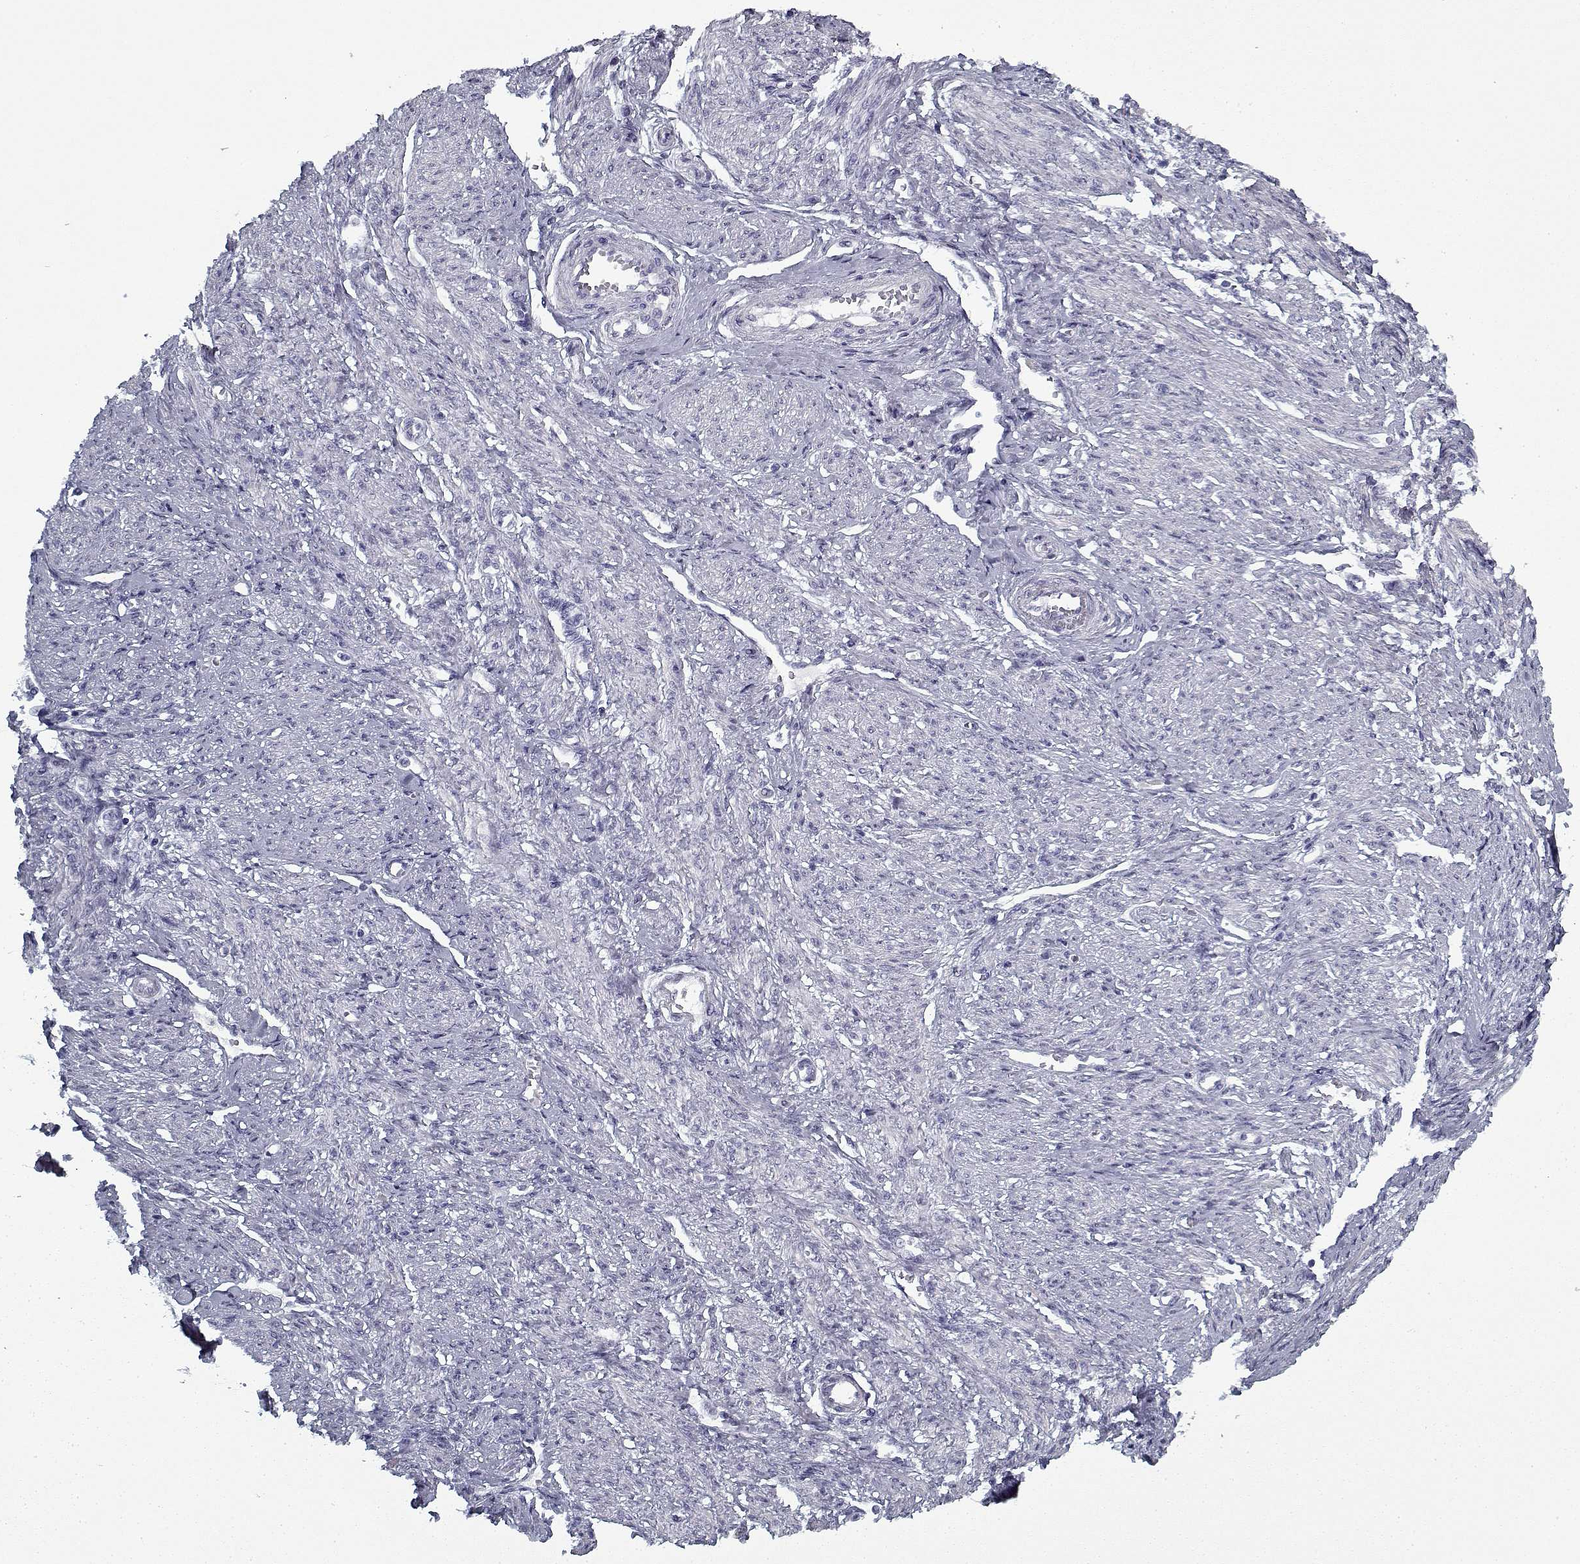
{"staining": {"intensity": "negative", "quantity": "none", "location": "none"}, "tissue": "endometrial cancer", "cell_type": "Tumor cells", "image_type": "cancer", "snomed": [{"axis": "morphology", "description": "Adenocarcinoma, NOS"}, {"axis": "topography", "description": "Endometrium"}], "caption": "Tumor cells are negative for brown protein staining in endometrial cancer (adenocarcinoma). Brightfield microscopy of IHC stained with DAB (3,3'-diaminobenzidine) (brown) and hematoxylin (blue), captured at high magnification.", "gene": "RNF32", "patient": {"sex": "female", "age": 86}}